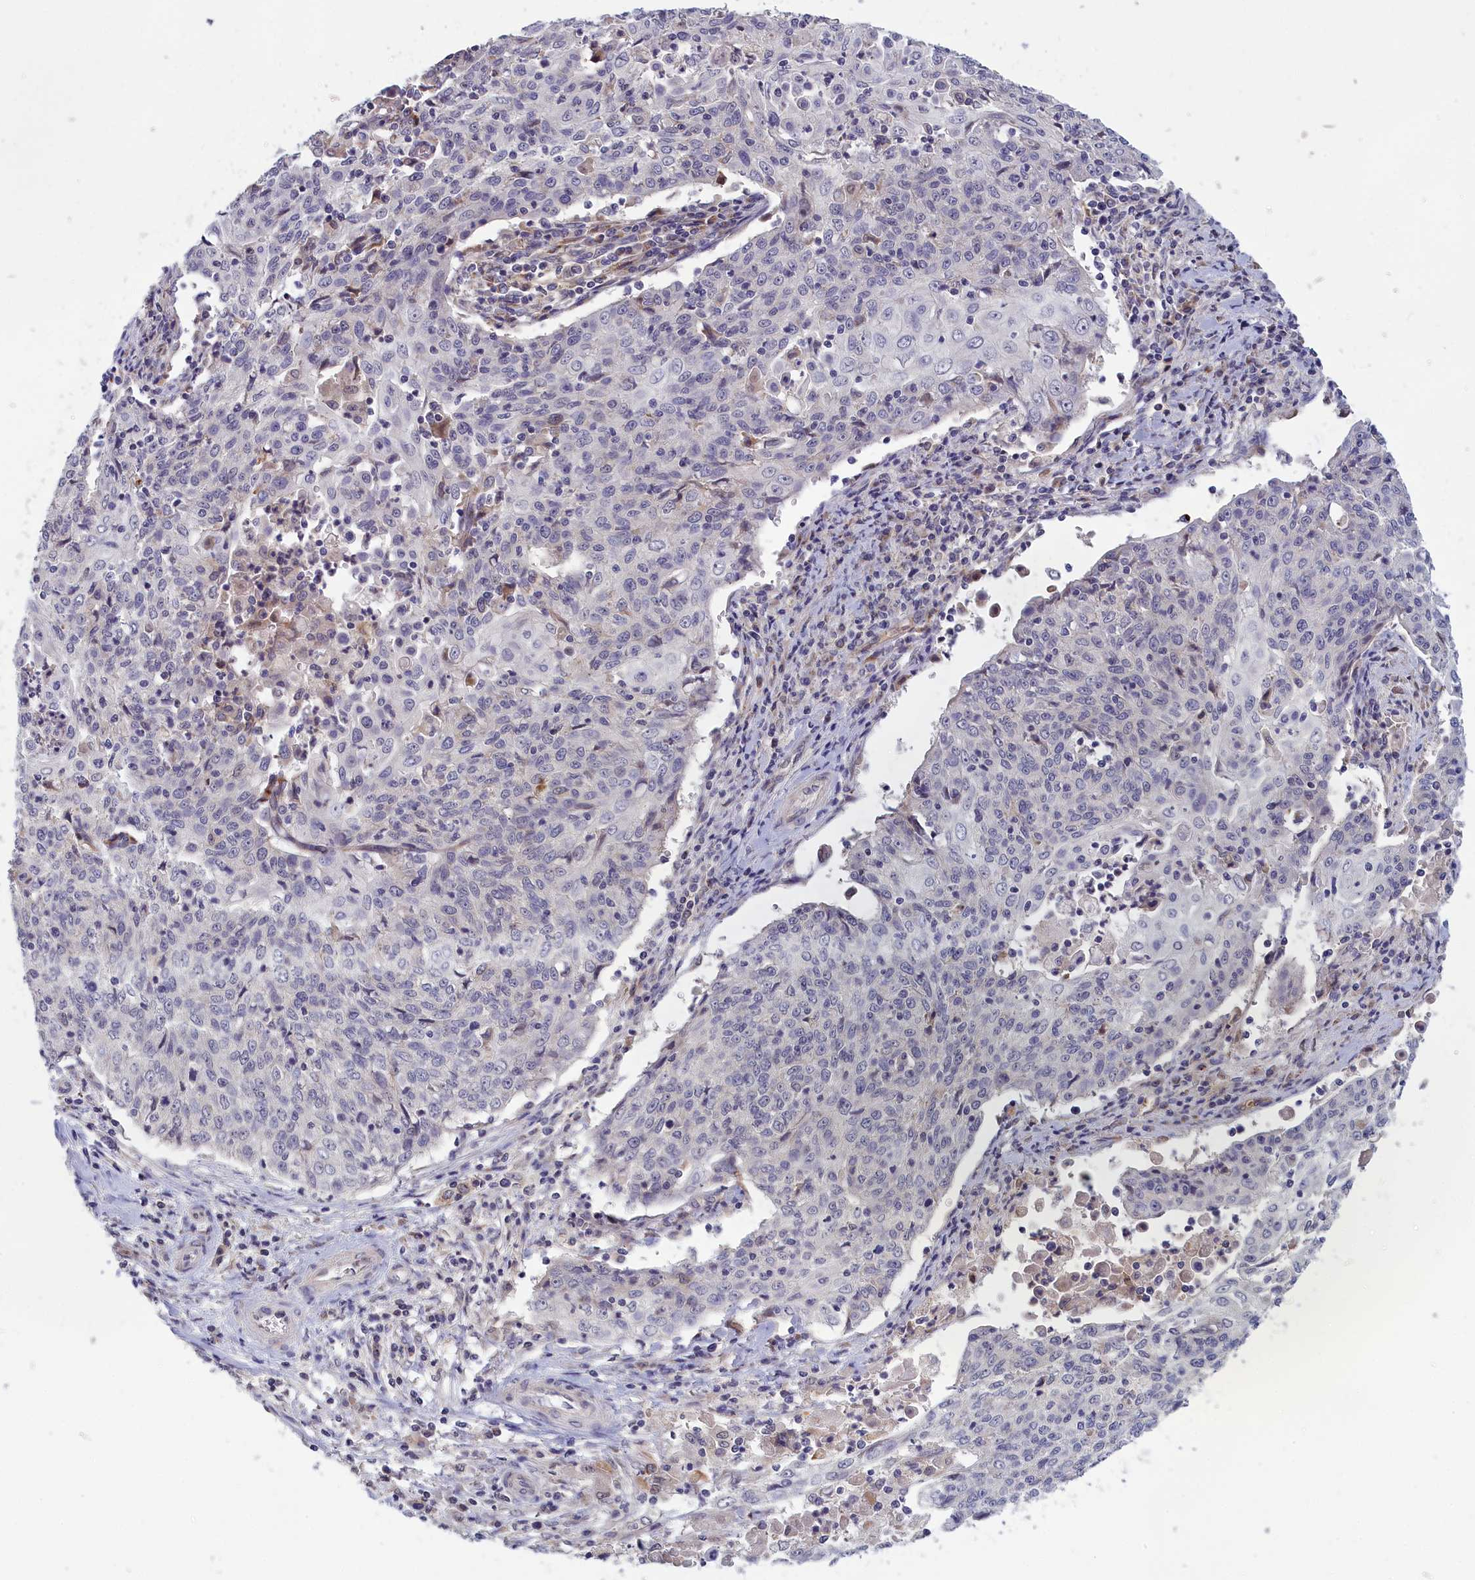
{"staining": {"intensity": "negative", "quantity": "none", "location": "none"}, "tissue": "cervical cancer", "cell_type": "Tumor cells", "image_type": "cancer", "snomed": [{"axis": "morphology", "description": "Squamous cell carcinoma, NOS"}, {"axis": "topography", "description": "Cervix"}], "caption": "Tumor cells are negative for protein expression in human cervical cancer.", "gene": "IGFALS", "patient": {"sex": "female", "age": 48}}